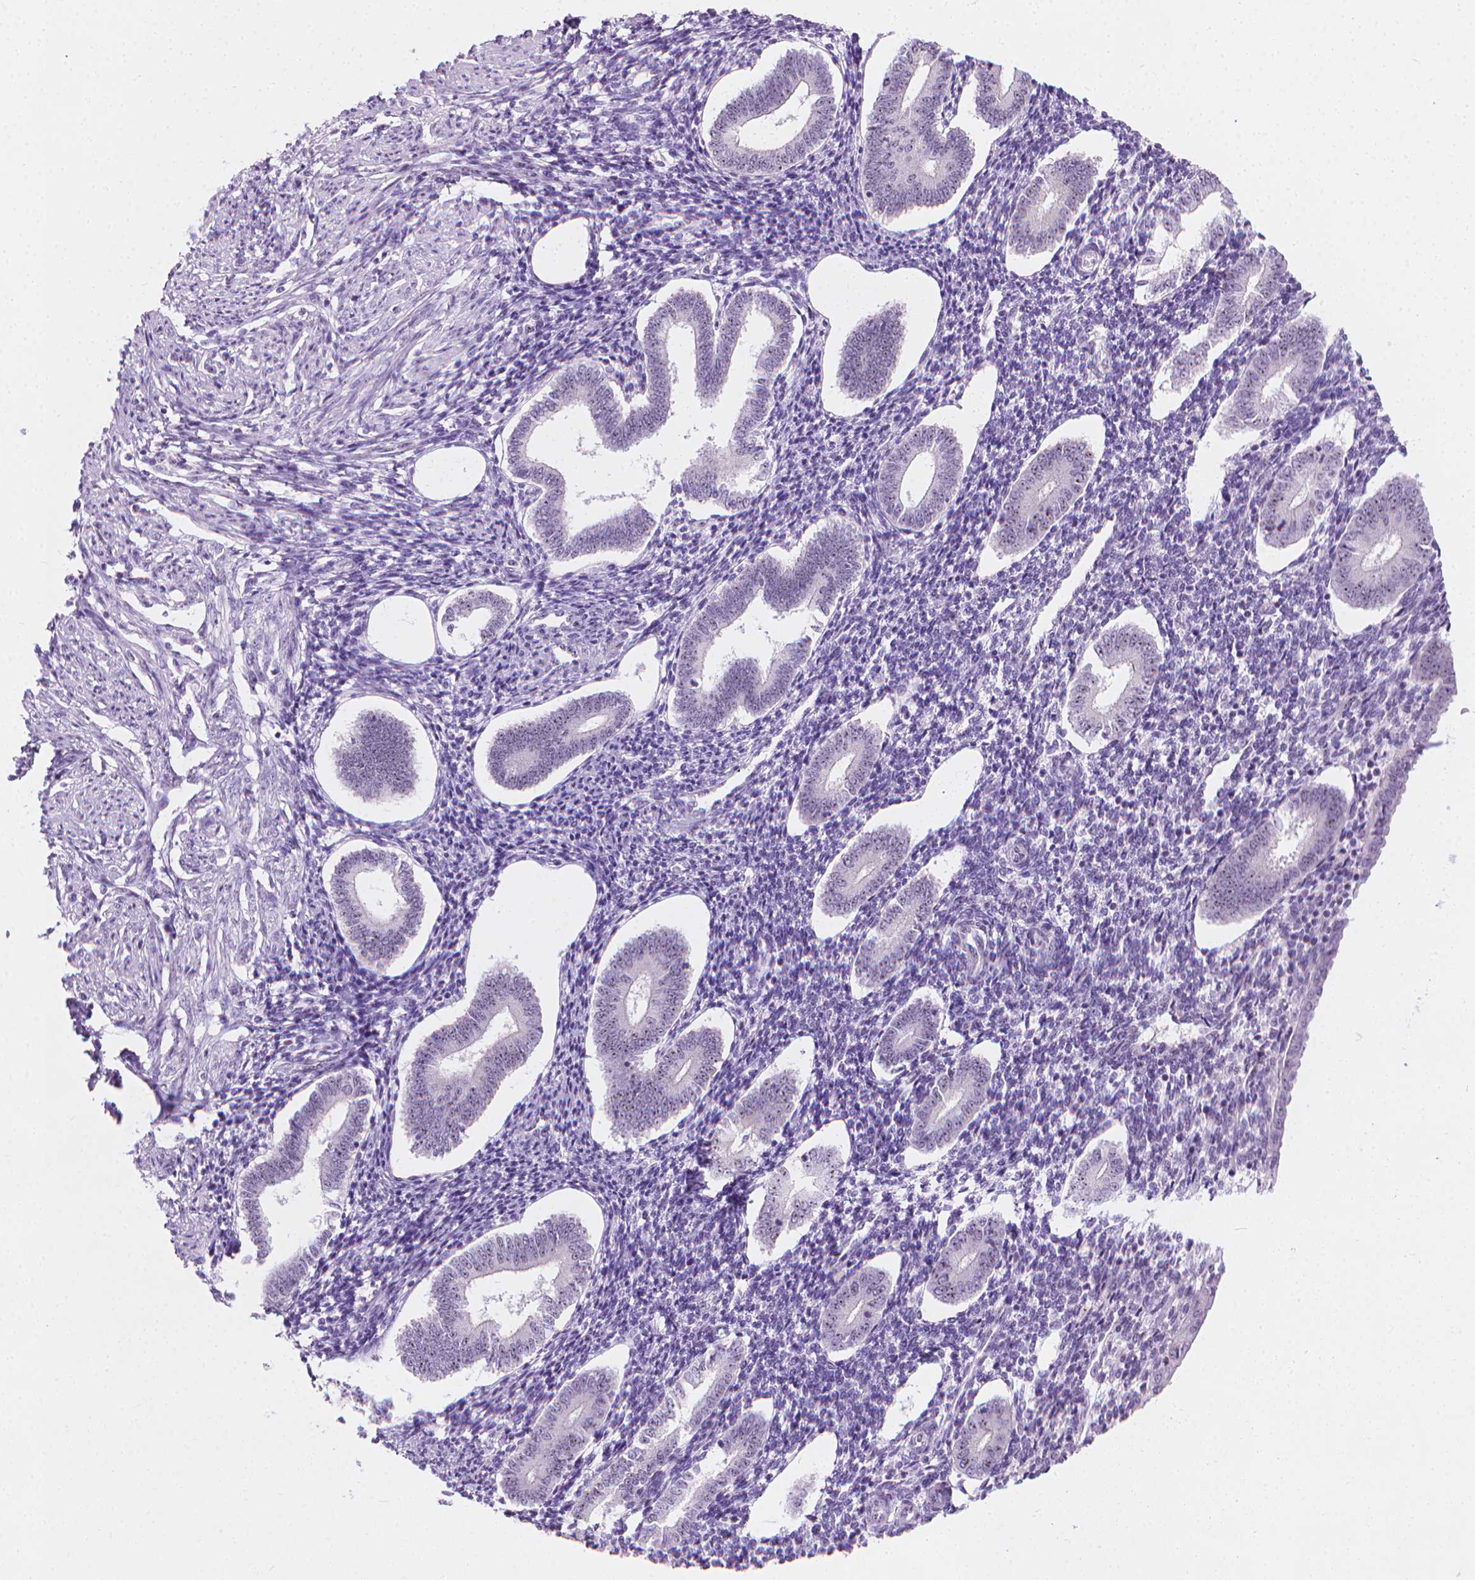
{"staining": {"intensity": "negative", "quantity": "none", "location": "none"}, "tissue": "endometrium", "cell_type": "Cells in endometrial stroma", "image_type": "normal", "snomed": [{"axis": "morphology", "description": "Normal tissue, NOS"}, {"axis": "topography", "description": "Endometrium"}], "caption": "Cells in endometrial stroma are negative for brown protein staining in benign endometrium. (Immunohistochemistry, brightfield microscopy, high magnification).", "gene": "NOL7", "patient": {"sex": "female", "age": 40}}